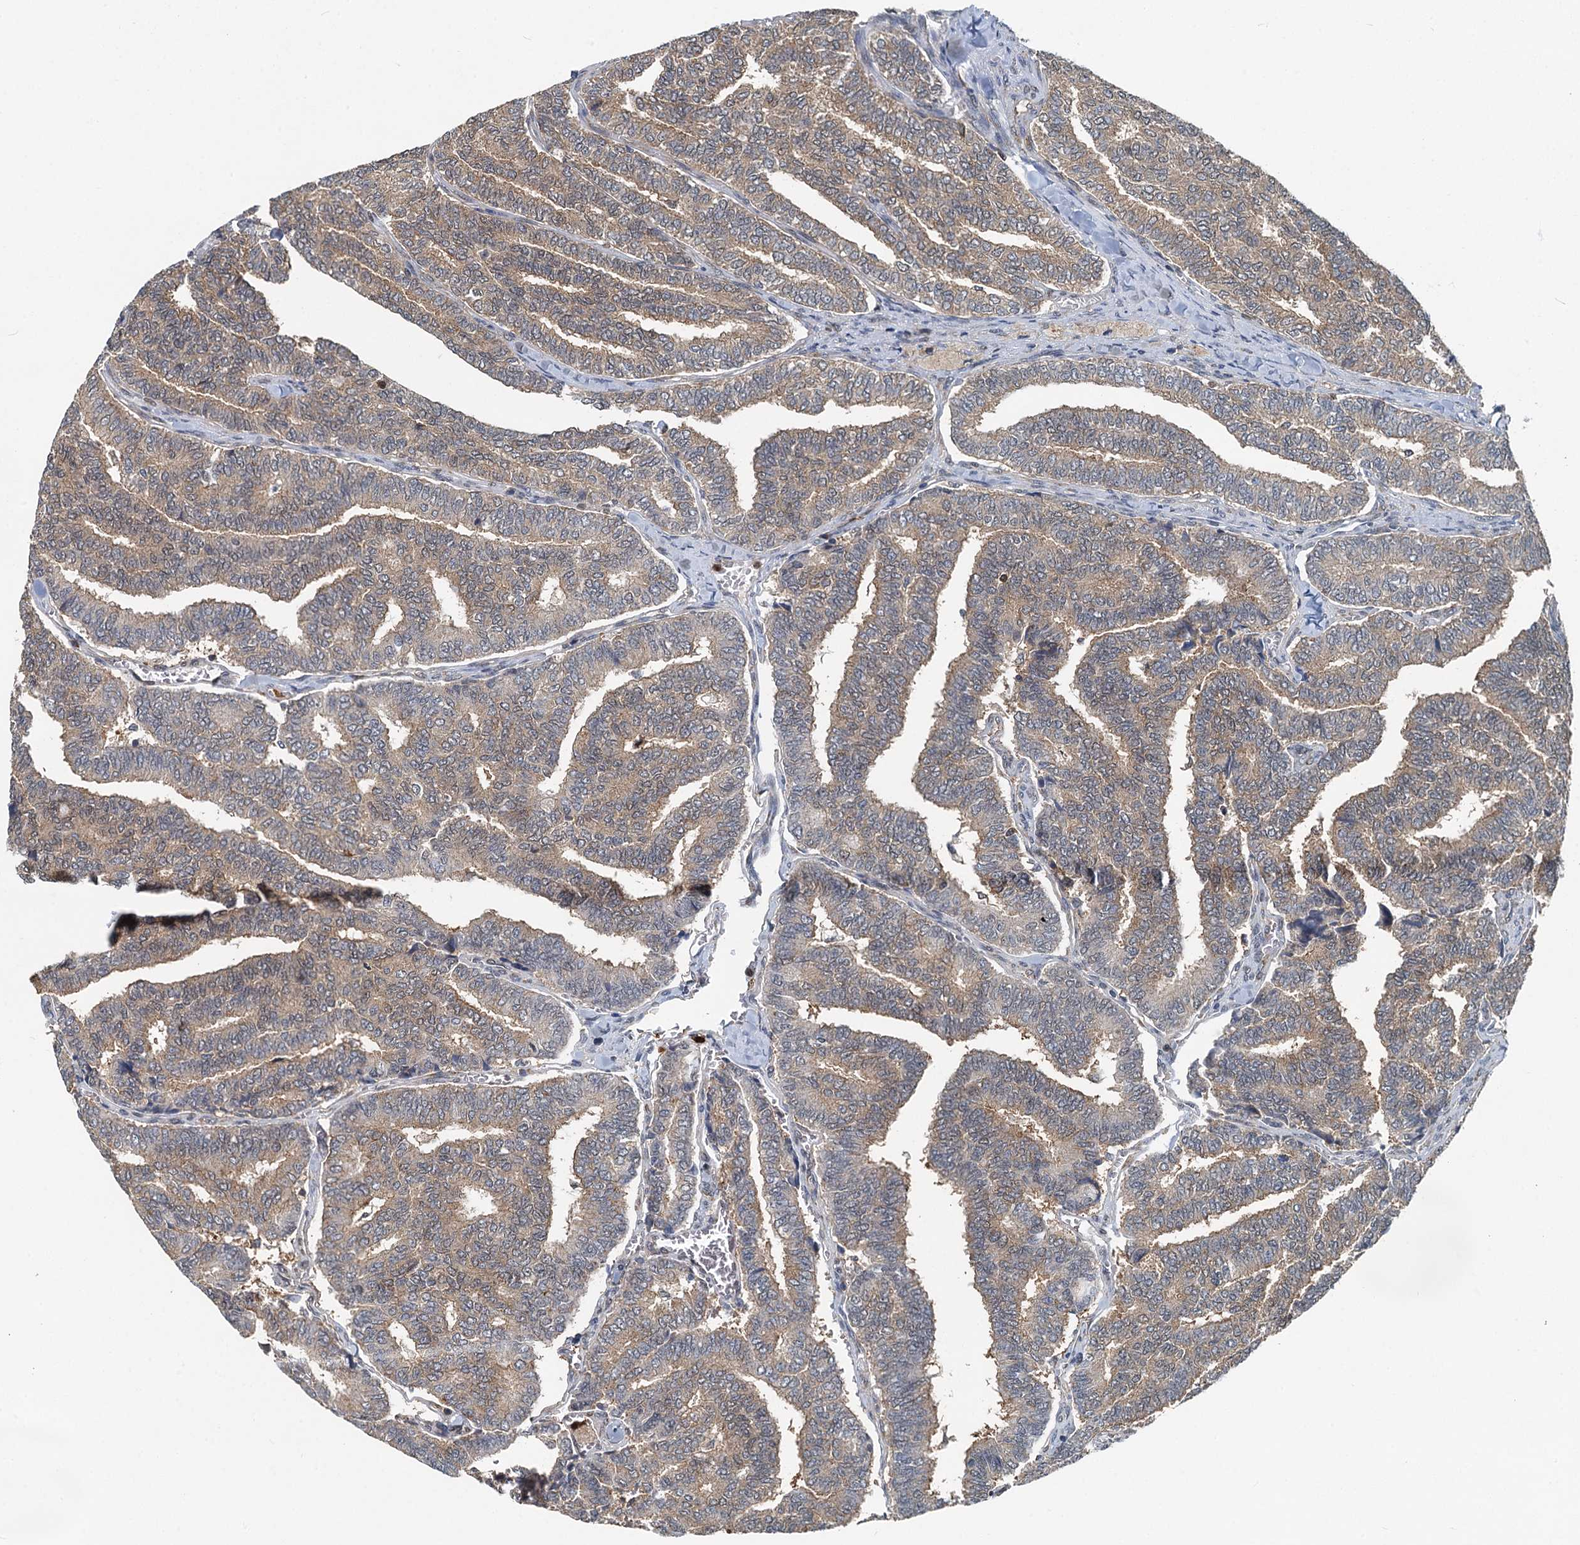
{"staining": {"intensity": "weak", "quantity": ">75%", "location": "cytoplasmic/membranous"}, "tissue": "thyroid cancer", "cell_type": "Tumor cells", "image_type": "cancer", "snomed": [{"axis": "morphology", "description": "Papillary adenocarcinoma, NOS"}, {"axis": "topography", "description": "Thyroid gland"}], "caption": "Immunohistochemistry staining of papillary adenocarcinoma (thyroid), which demonstrates low levels of weak cytoplasmic/membranous expression in about >75% of tumor cells indicating weak cytoplasmic/membranous protein staining. The staining was performed using DAB (brown) for protein detection and nuclei were counterstained in hematoxylin (blue).", "gene": "GPI", "patient": {"sex": "female", "age": 35}}